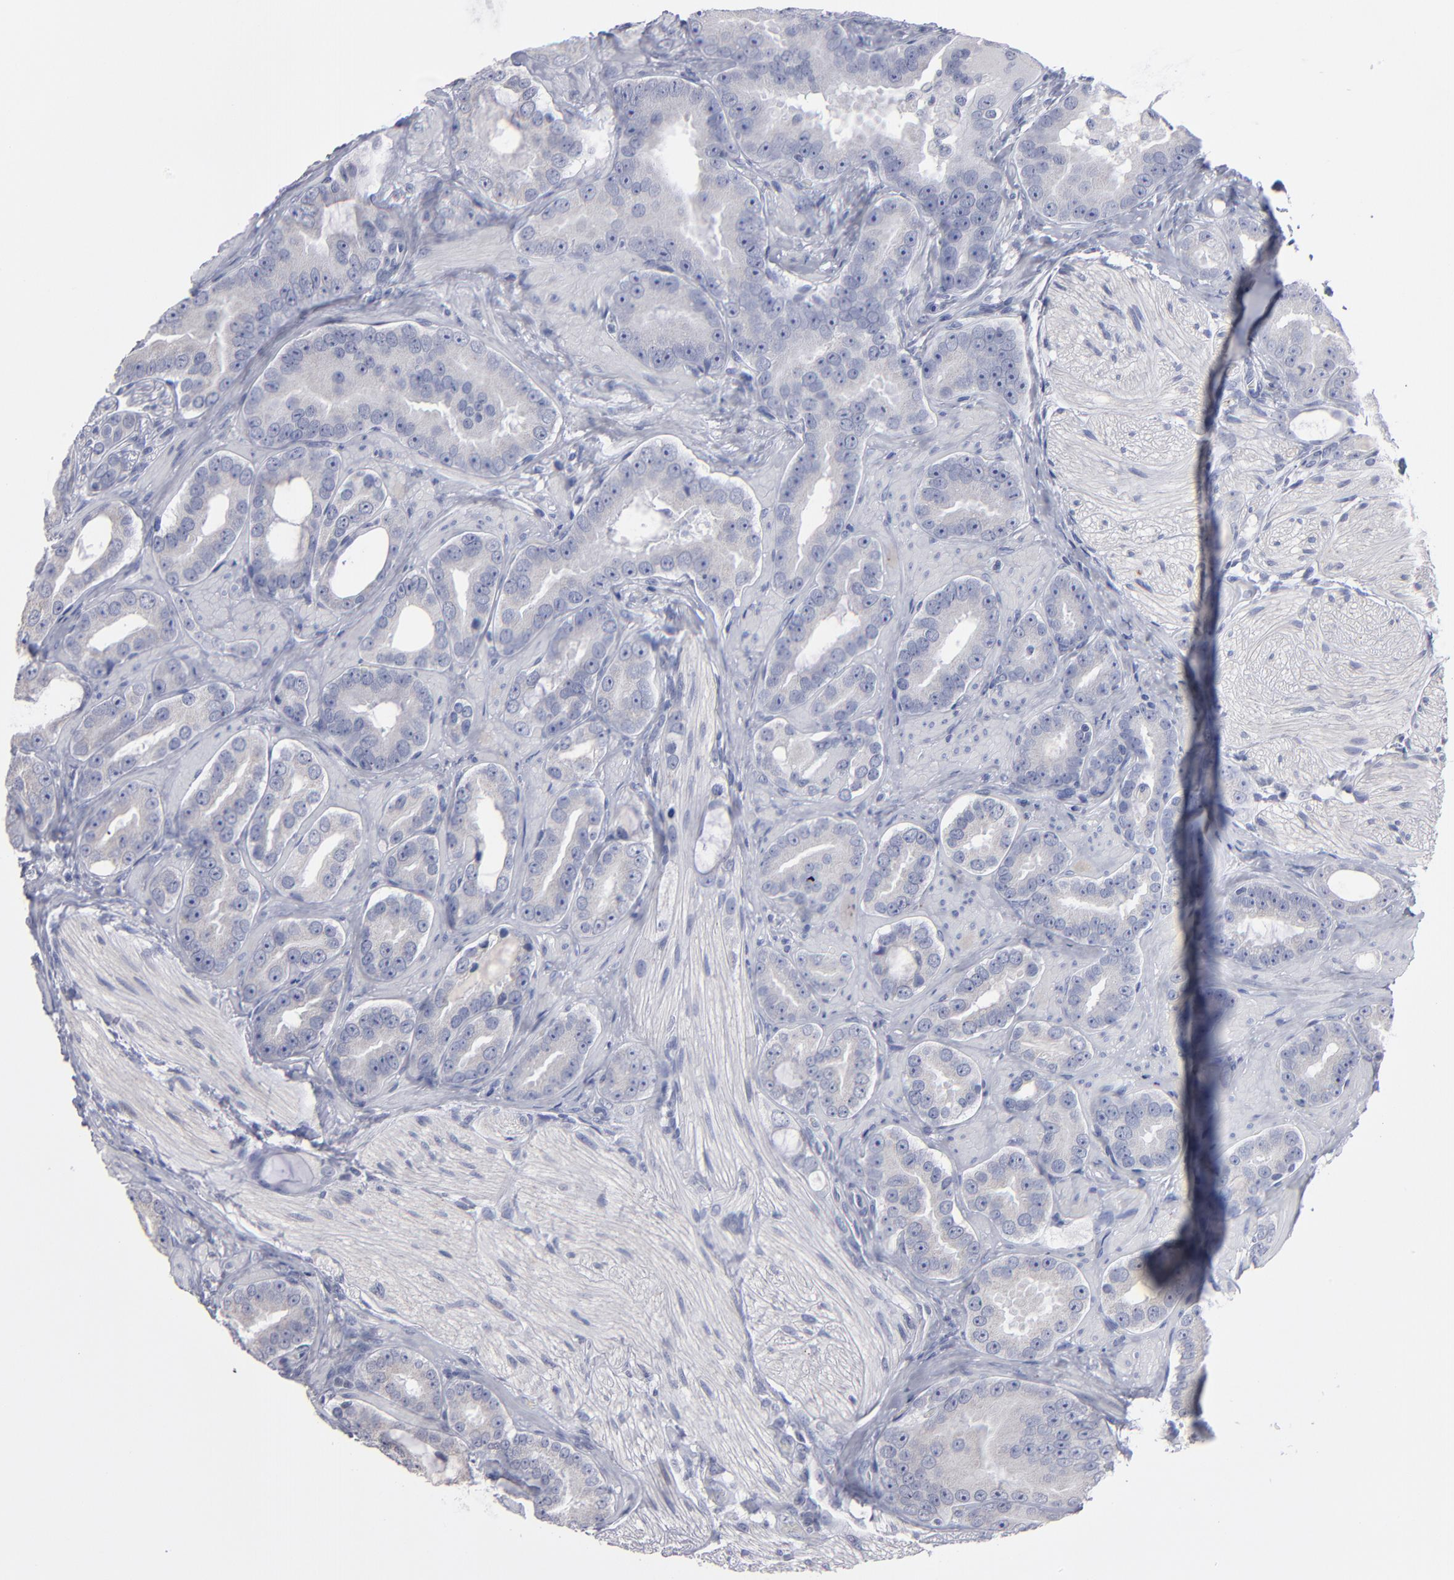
{"staining": {"intensity": "negative", "quantity": "none", "location": "none"}, "tissue": "prostate cancer", "cell_type": "Tumor cells", "image_type": "cancer", "snomed": [{"axis": "morphology", "description": "Adenocarcinoma, Low grade"}, {"axis": "topography", "description": "Prostate"}], "caption": "This is an immunohistochemistry photomicrograph of human prostate cancer (adenocarcinoma (low-grade)). There is no expression in tumor cells.", "gene": "RPH3A", "patient": {"sex": "male", "age": 59}}